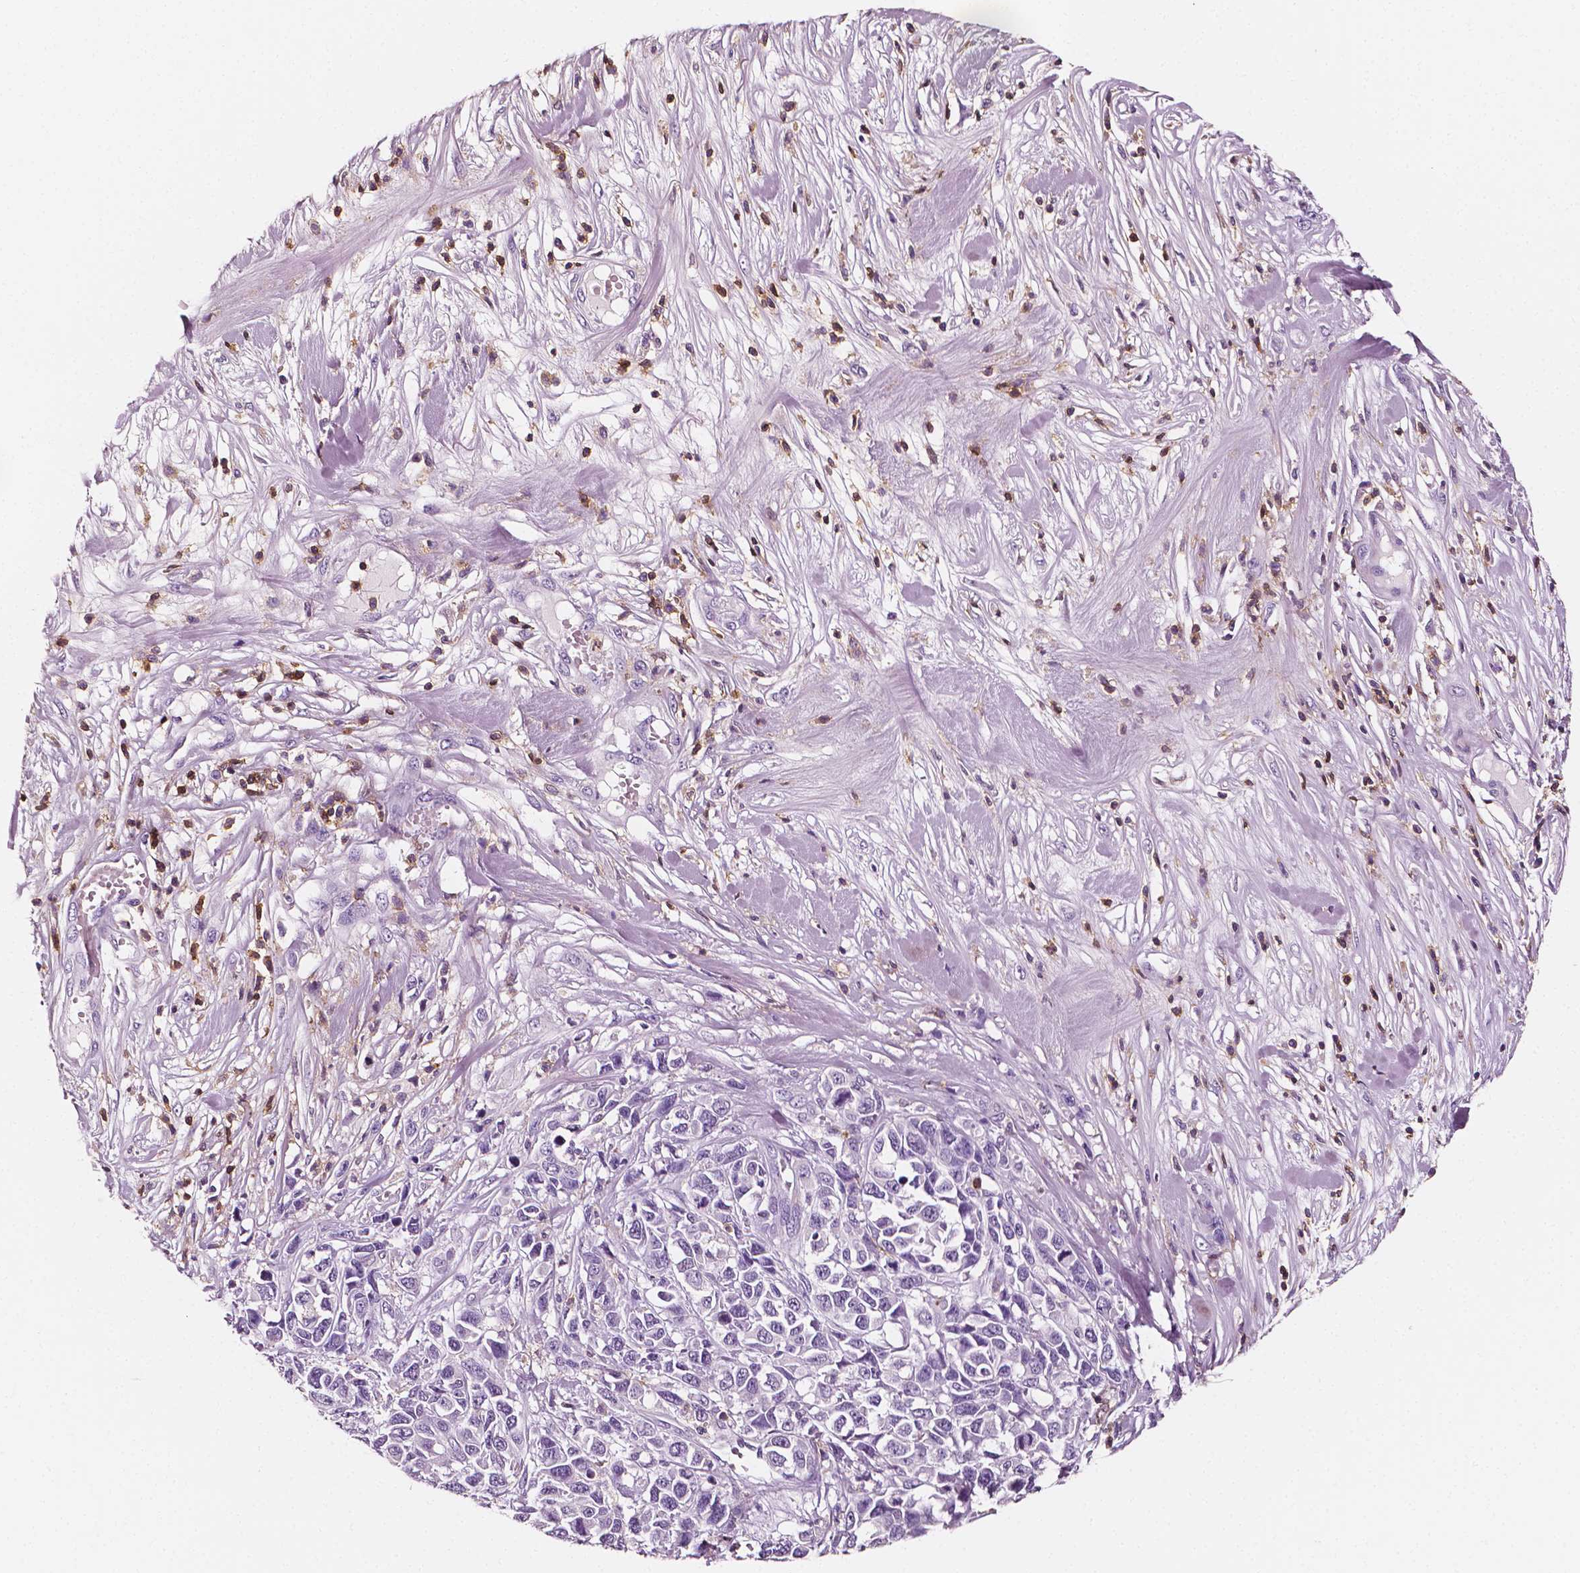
{"staining": {"intensity": "negative", "quantity": "none", "location": "none"}, "tissue": "melanoma", "cell_type": "Tumor cells", "image_type": "cancer", "snomed": [{"axis": "morphology", "description": "Malignant melanoma, Metastatic site"}, {"axis": "topography", "description": "Skin"}], "caption": "Micrograph shows no protein positivity in tumor cells of malignant melanoma (metastatic site) tissue.", "gene": "PTPRC", "patient": {"sex": "male", "age": 84}}